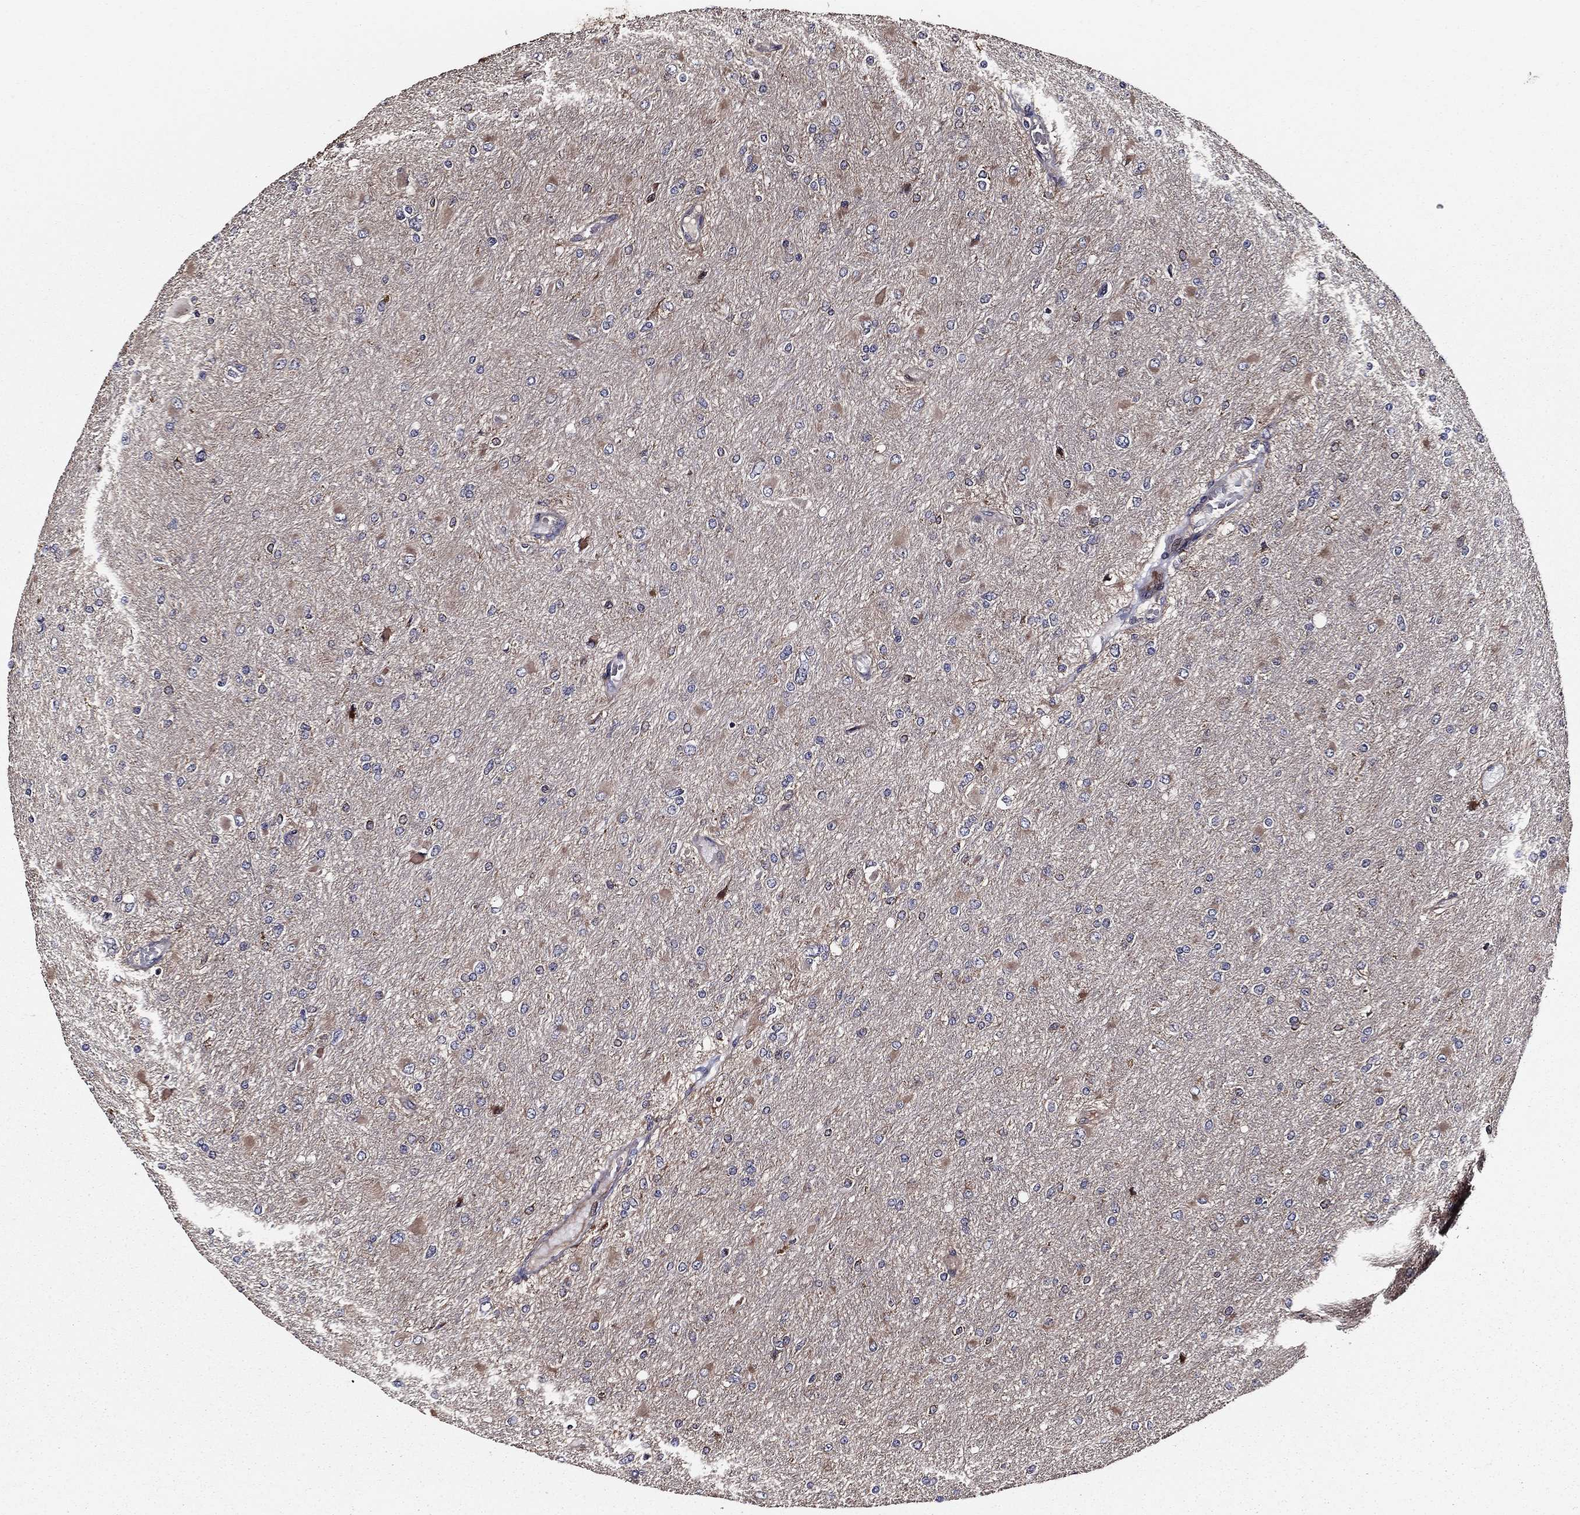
{"staining": {"intensity": "moderate", "quantity": "<25%", "location": "cytoplasmic/membranous"}, "tissue": "glioma", "cell_type": "Tumor cells", "image_type": "cancer", "snomed": [{"axis": "morphology", "description": "Glioma, malignant, High grade"}, {"axis": "topography", "description": "Cerebral cortex"}], "caption": "Protein expression analysis of malignant glioma (high-grade) demonstrates moderate cytoplasmic/membranous expression in approximately <25% of tumor cells.", "gene": "BABAM2", "patient": {"sex": "female", "age": 36}}